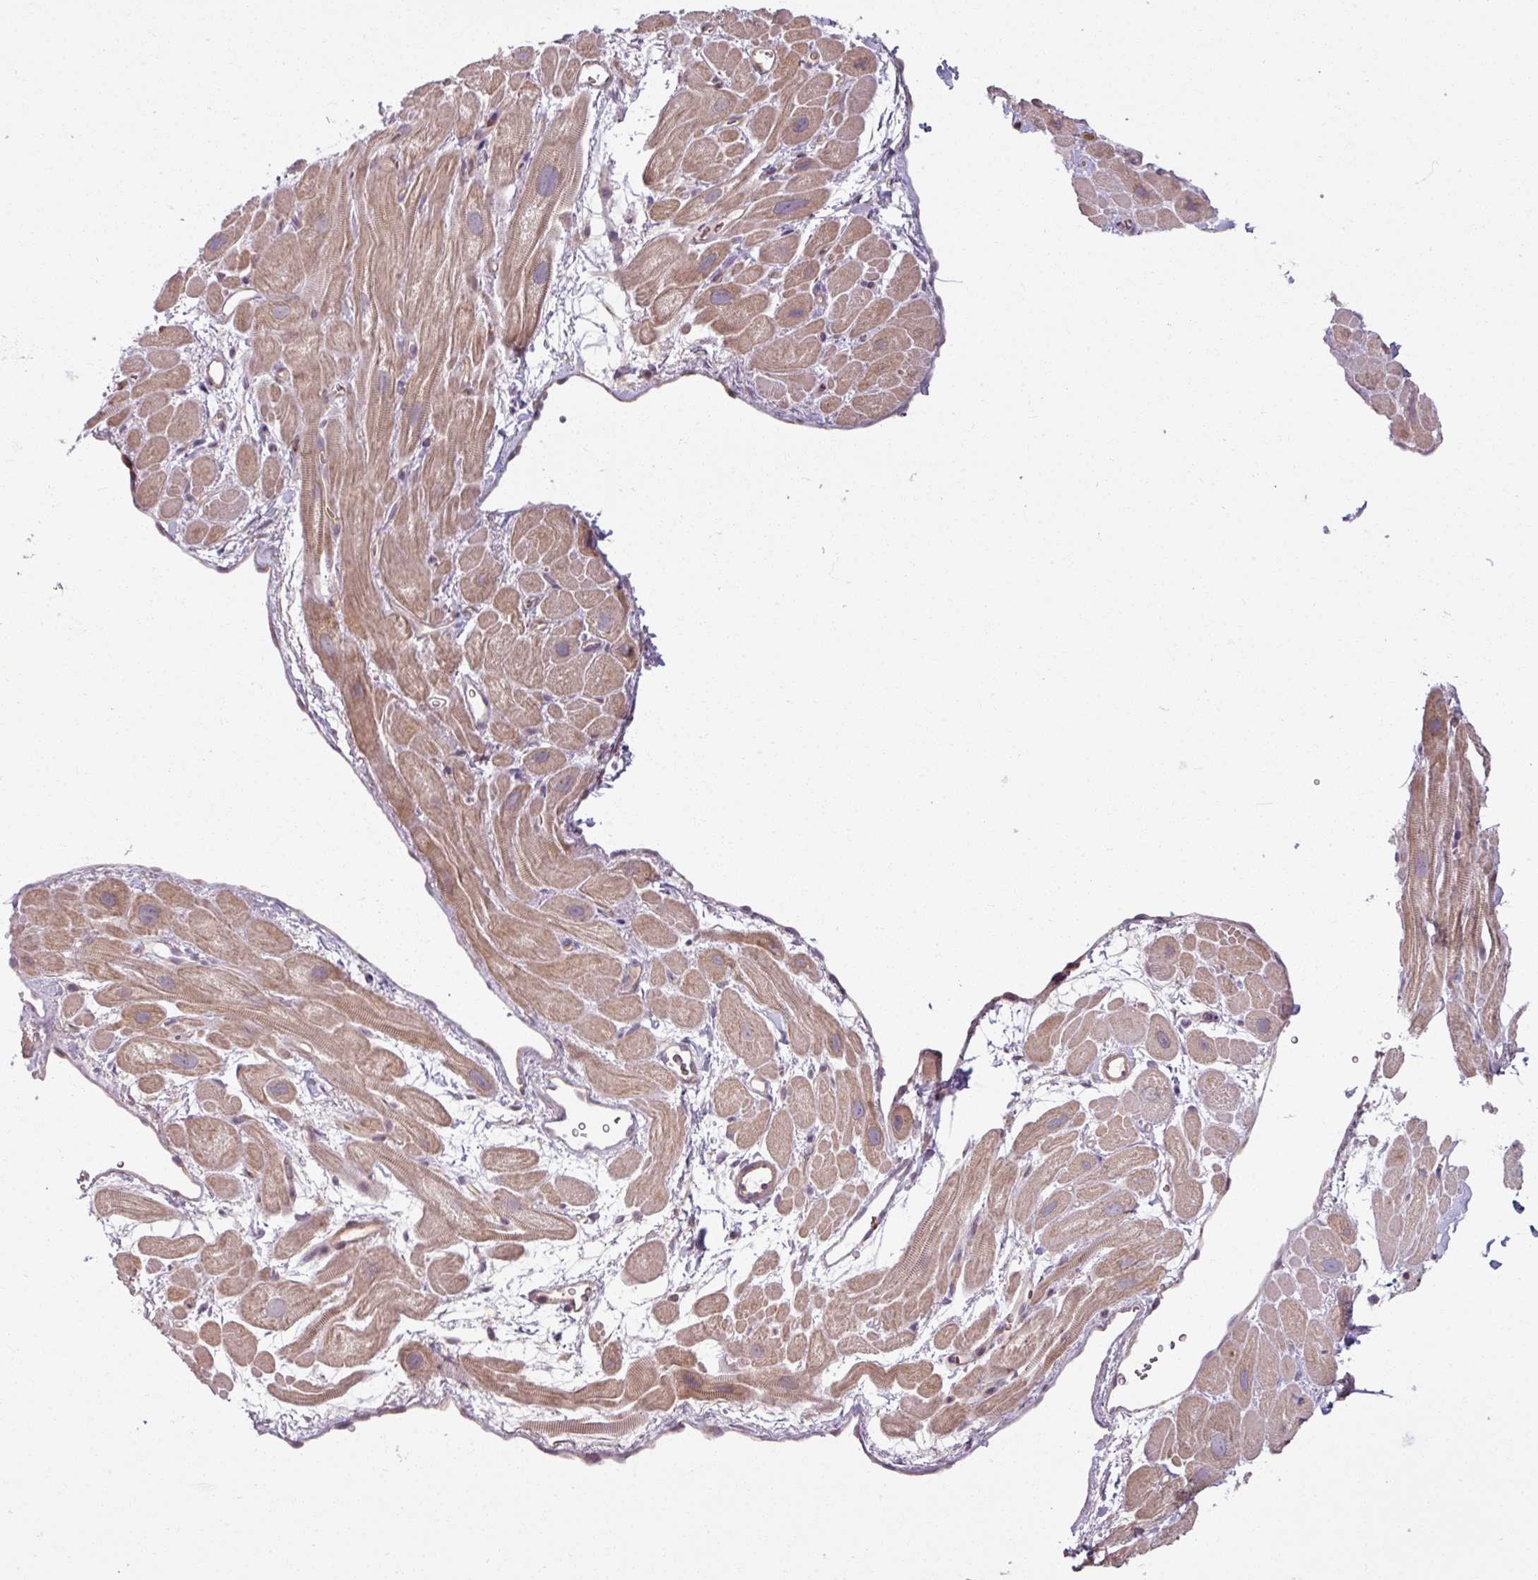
{"staining": {"intensity": "weak", "quantity": ">75%", "location": "cytoplasmic/membranous"}, "tissue": "heart muscle", "cell_type": "Cardiomyocytes", "image_type": "normal", "snomed": [{"axis": "morphology", "description": "Normal tissue, NOS"}, {"axis": "topography", "description": "Heart"}], "caption": "Immunohistochemistry histopathology image of unremarkable heart muscle: heart muscle stained using immunohistochemistry (IHC) reveals low levels of weak protein expression localized specifically in the cytoplasmic/membranous of cardiomyocytes, appearing as a cytoplasmic/membranous brown color.", "gene": "TUSC3", "patient": {"sex": "male", "age": 49}}